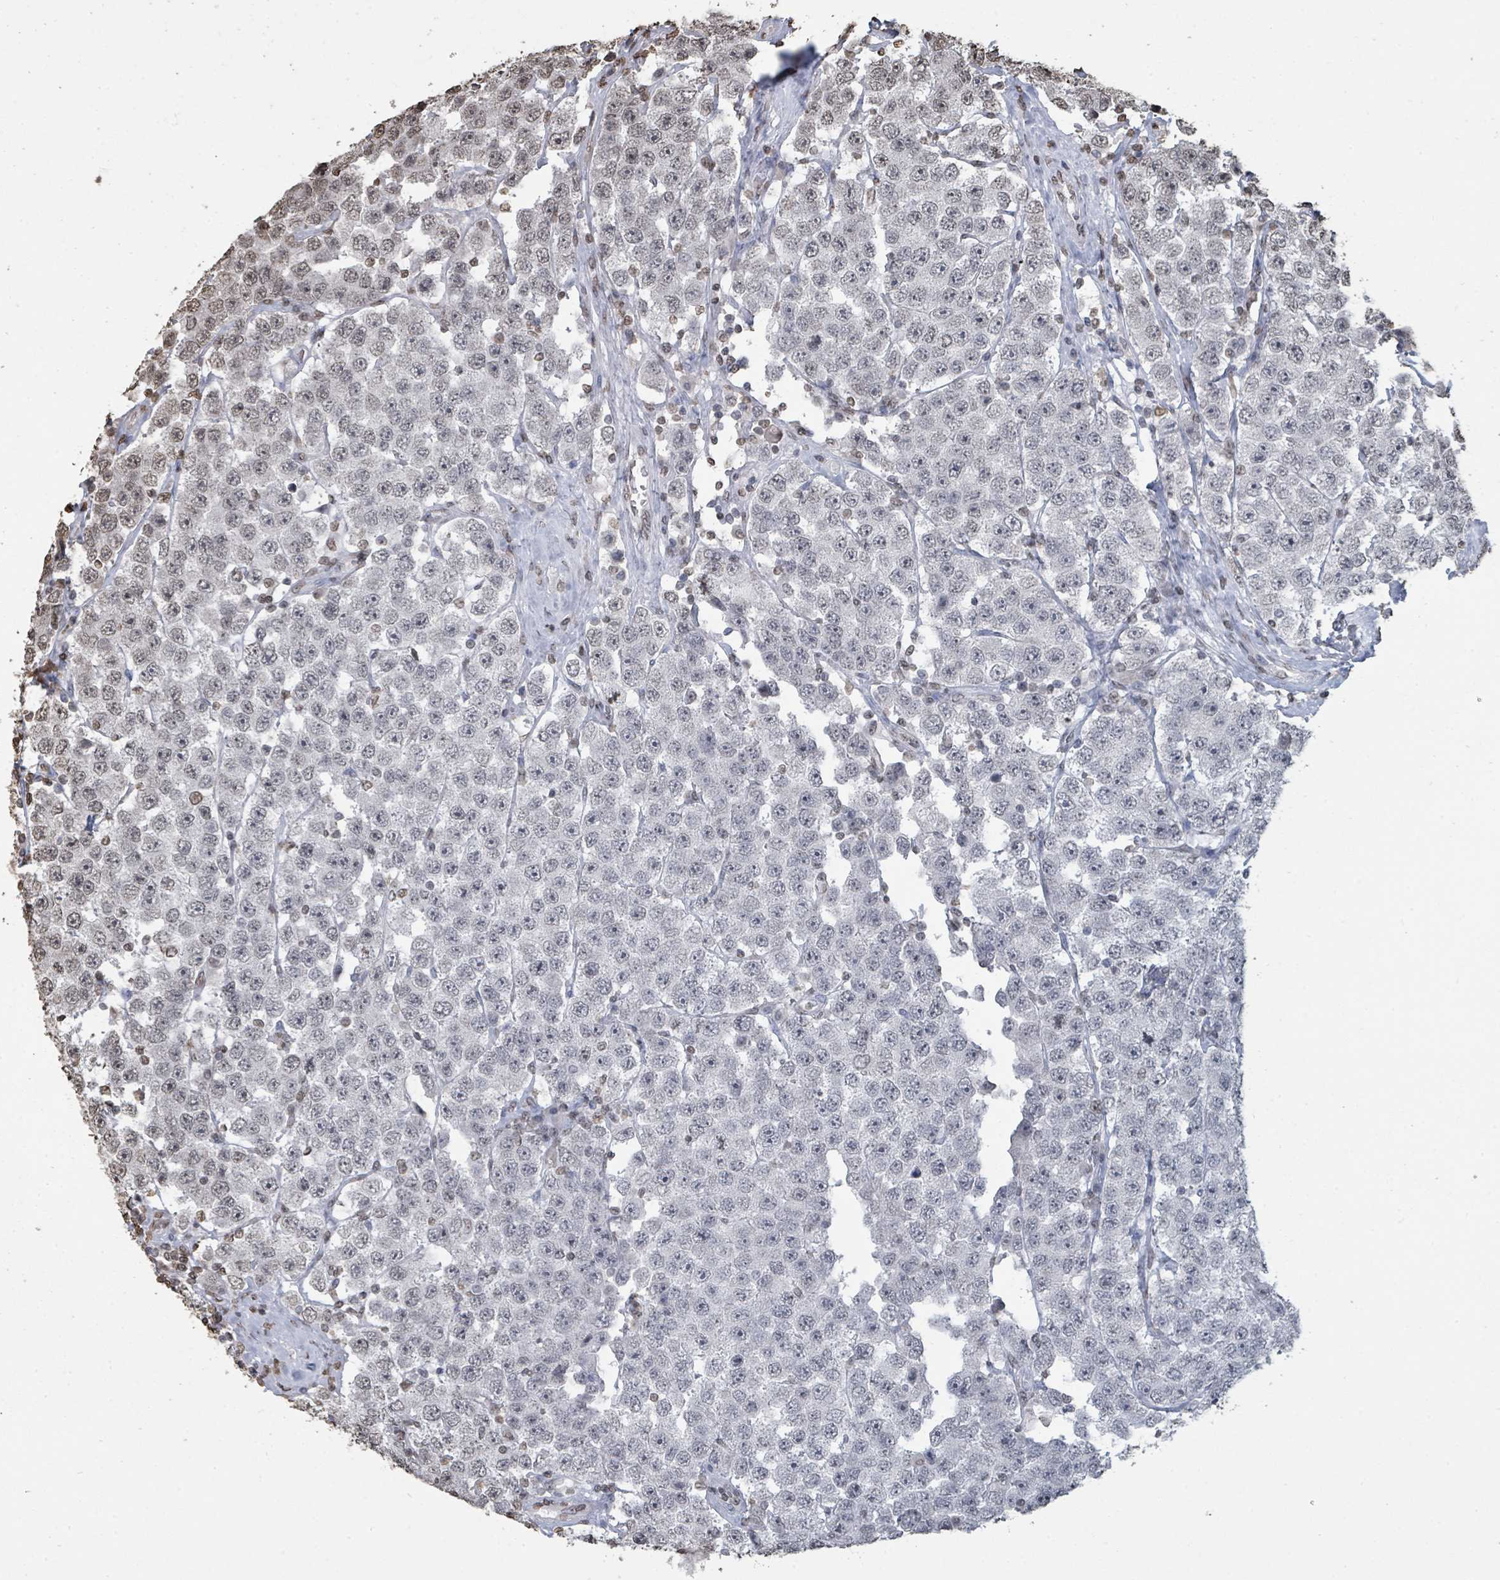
{"staining": {"intensity": "negative", "quantity": "none", "location": "none"}, "tissue": "testis cancer", "cell_type": "Tumor cells", "image_type": "cancer", "snomed": [{"axis": "morphology", "description": "Seminoma, NOS"}, {"axis": "topography", "description": "Testis"}], "caption": "The image shows no significant staining in tumor cells of seminoma (testis).", "gene": "MRPS12", "patient": {"sex": "male", "age": 28}}